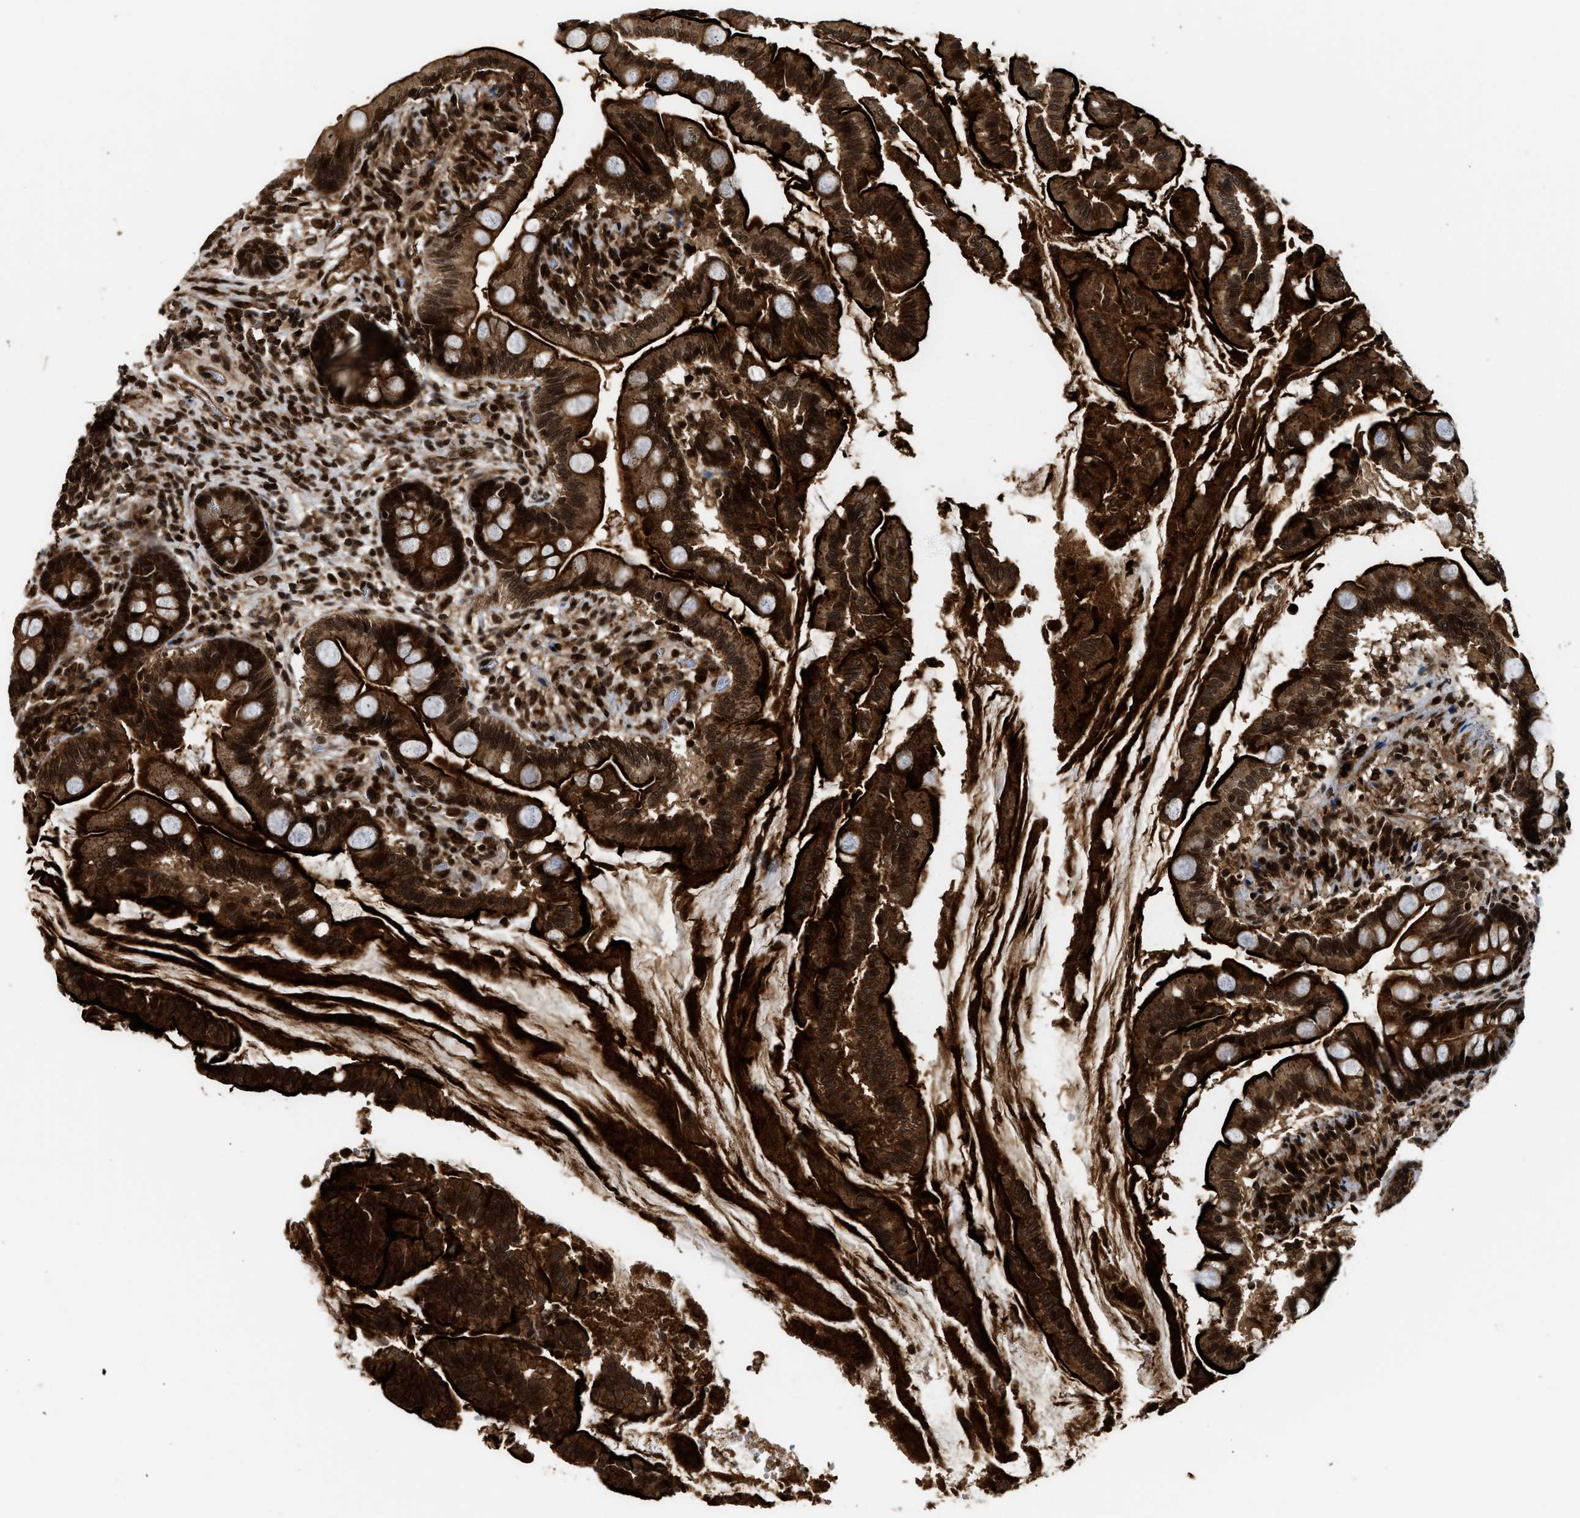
{"staining": {"intensity": "strong", "quantity": ">75%", "location": "cytoplasmic/membranous,nuclear"}, "tissue": "small intestine", "cell_type": "Glandular cells", "image_type": "normal", "snomed": [{"axis": "morphology", "description": "Normal tissue, NOS"}, {"axis": "topography", "description": "Small intestine"}], "caption": "IHC micrograph of normal small intestine: small intestine stained using immunohistochemistry exhibits high levels of strong protein expression localized specifically in the cytoplasmic/membranous,nuclear of glandular cells, appearing as a cytoplasmic/membranous,nuclear brown color.", "gene": "MDM2", "patient": {"sex": "female", "age": 56}}